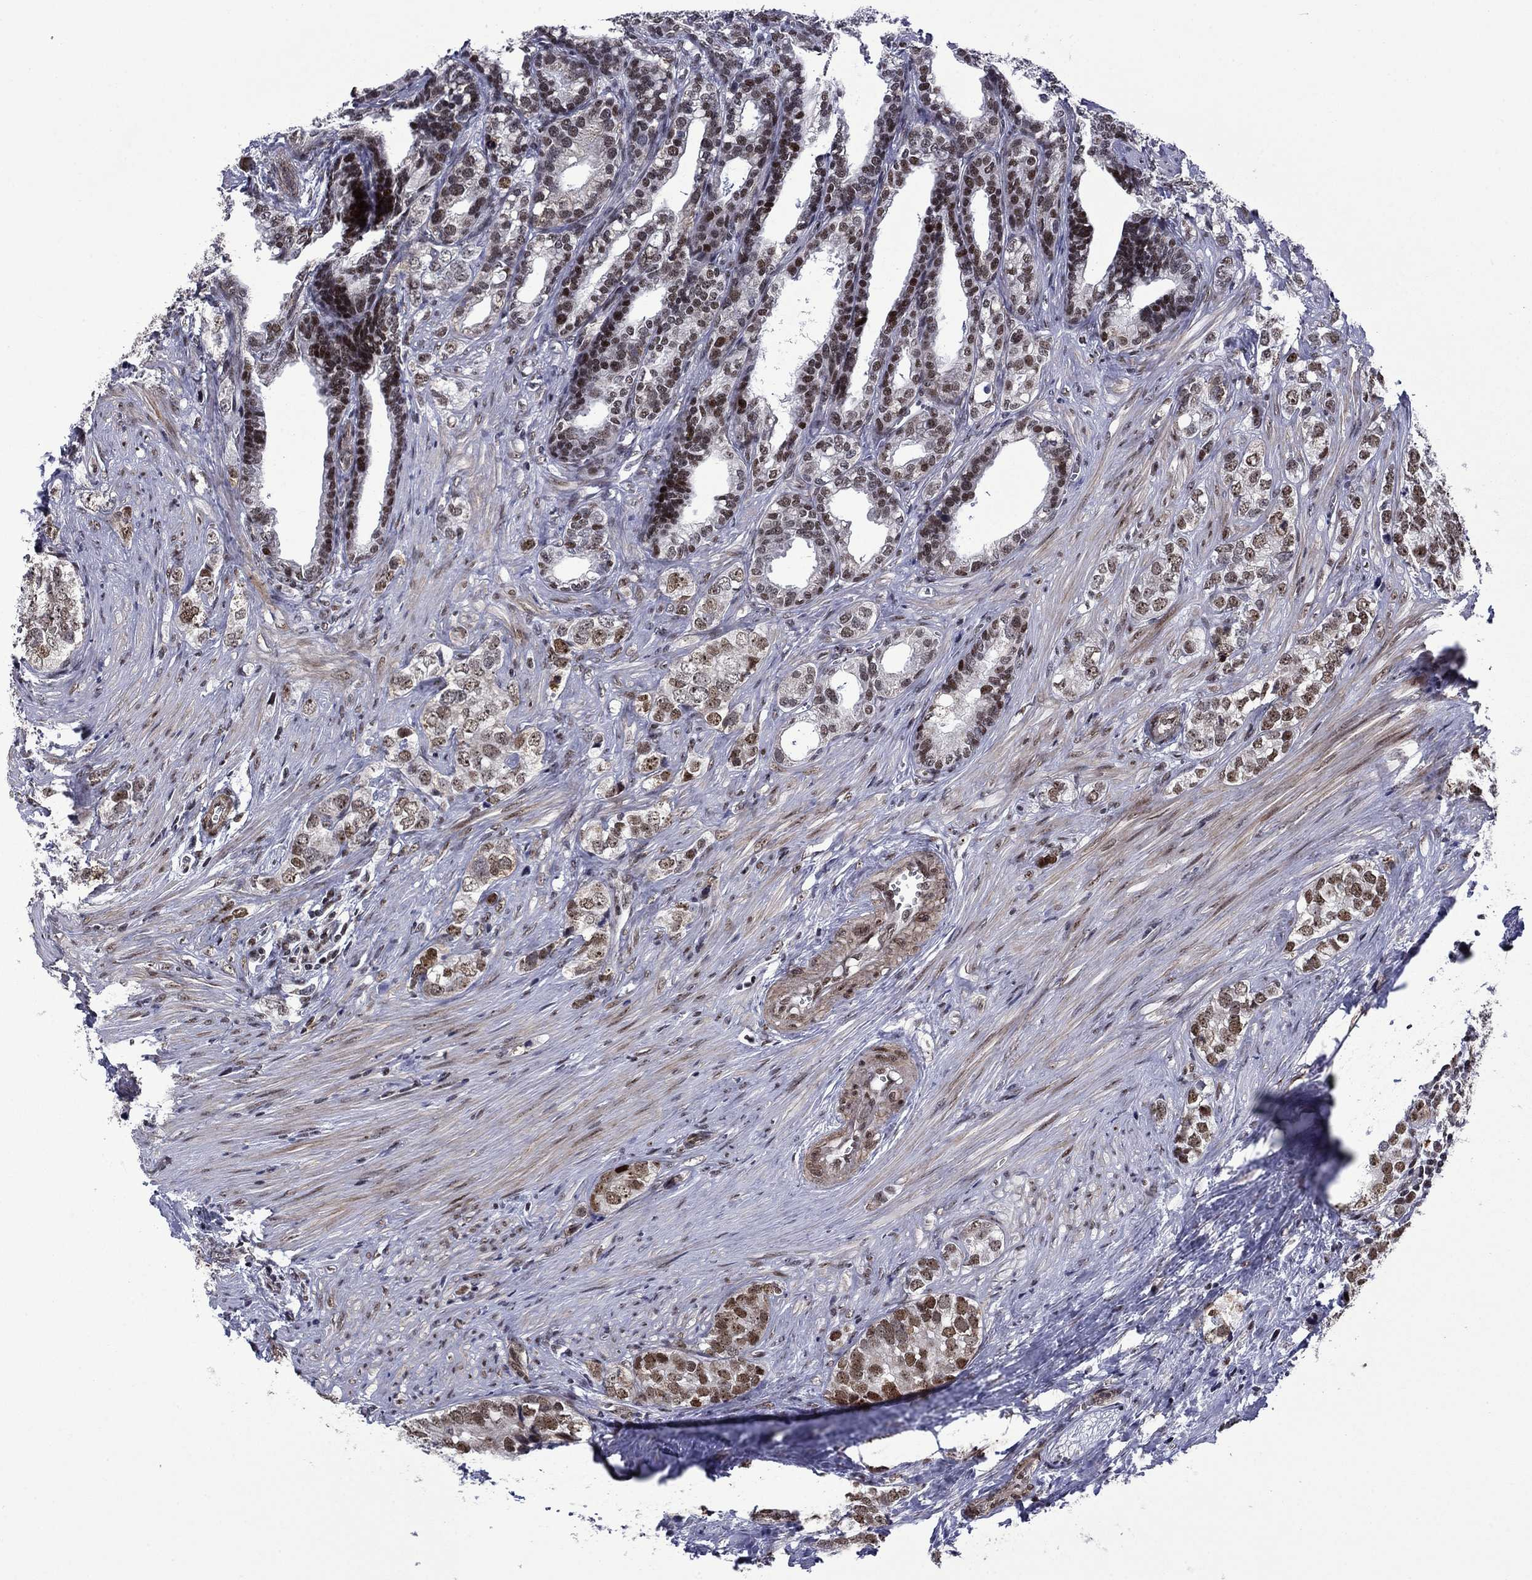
{"staining": {"intensity": "moderate", "quantity": "25%-75%", "location": "nuclear"}, "tissue": "prostate cancer", "cell_type": "Tumor cells", "image_type": "cancer", "snomed": [{"axis": "morphology", "description": "Adenocarcinoma, NOS"}, {"axis": "topography", "description": "Prostate and seminal vesicle, NOS"}], "caption": "Prostate adenocarcinoma stained with a brown dye demonstrates moderate nuclear positive staining in approximately 25%-75% of tumor cells.", "gene": "SURF2", "patient": {"sex": "male", "age": 63}}